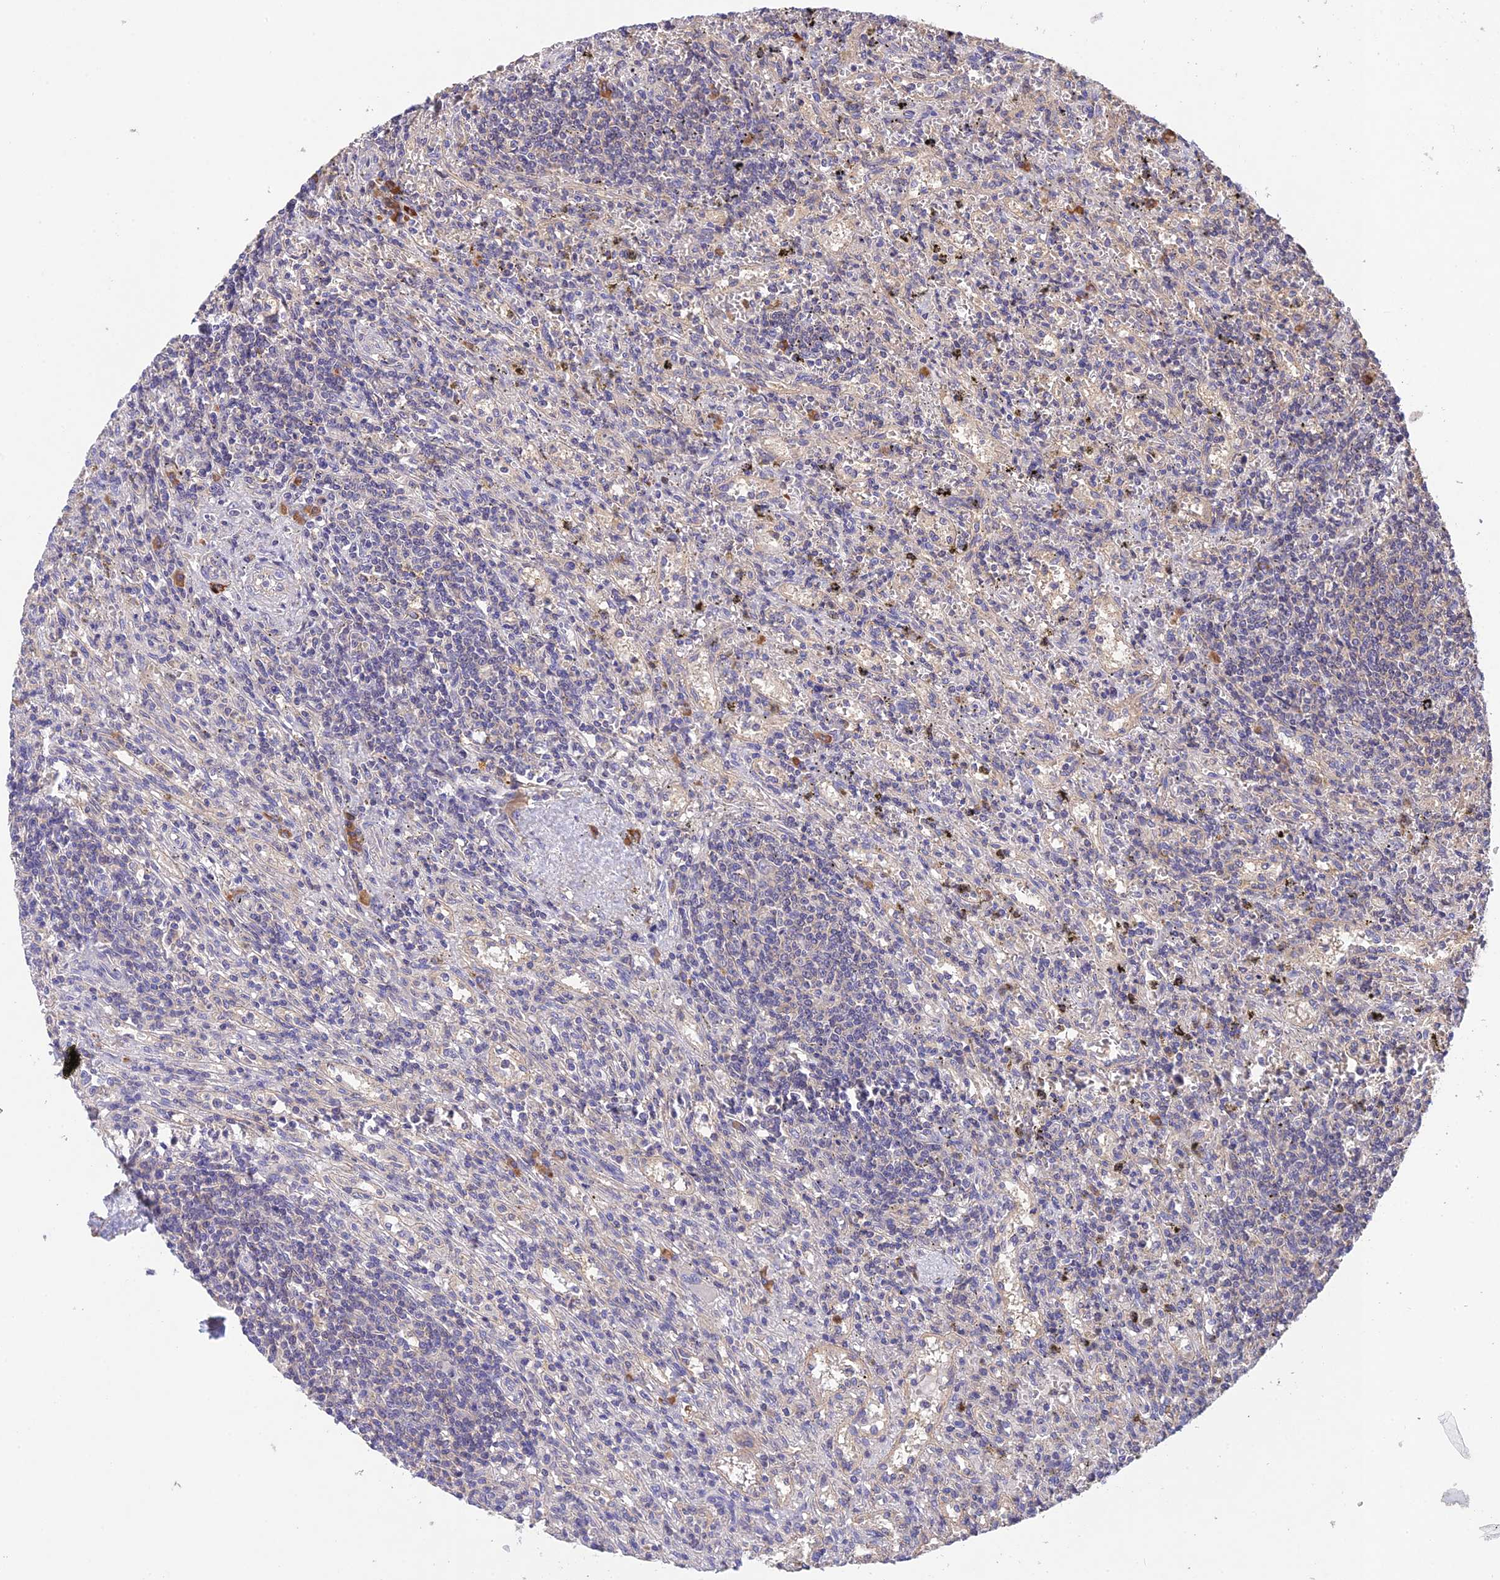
{"staining": {"intensity": "negative", "quantity": "none", "location": "none"}, "tissue": "lymphoma", "cell_type": "Tumor cells", "image_type": "cancer", "snomed": [{"axis": "morphology", "description": "Malignant lymphoma, non-Hodgkin's type, Low grade"}, {"axis": "topography", "description": "Spleen"}], "caption": "Protein analysis of low-grade malignant lymphoma, non-Hodgkin's type demonstrates no significant expression in tumor cells.", "gene": "DENND5B", "patient": {"sex": "male", "age": 76}}